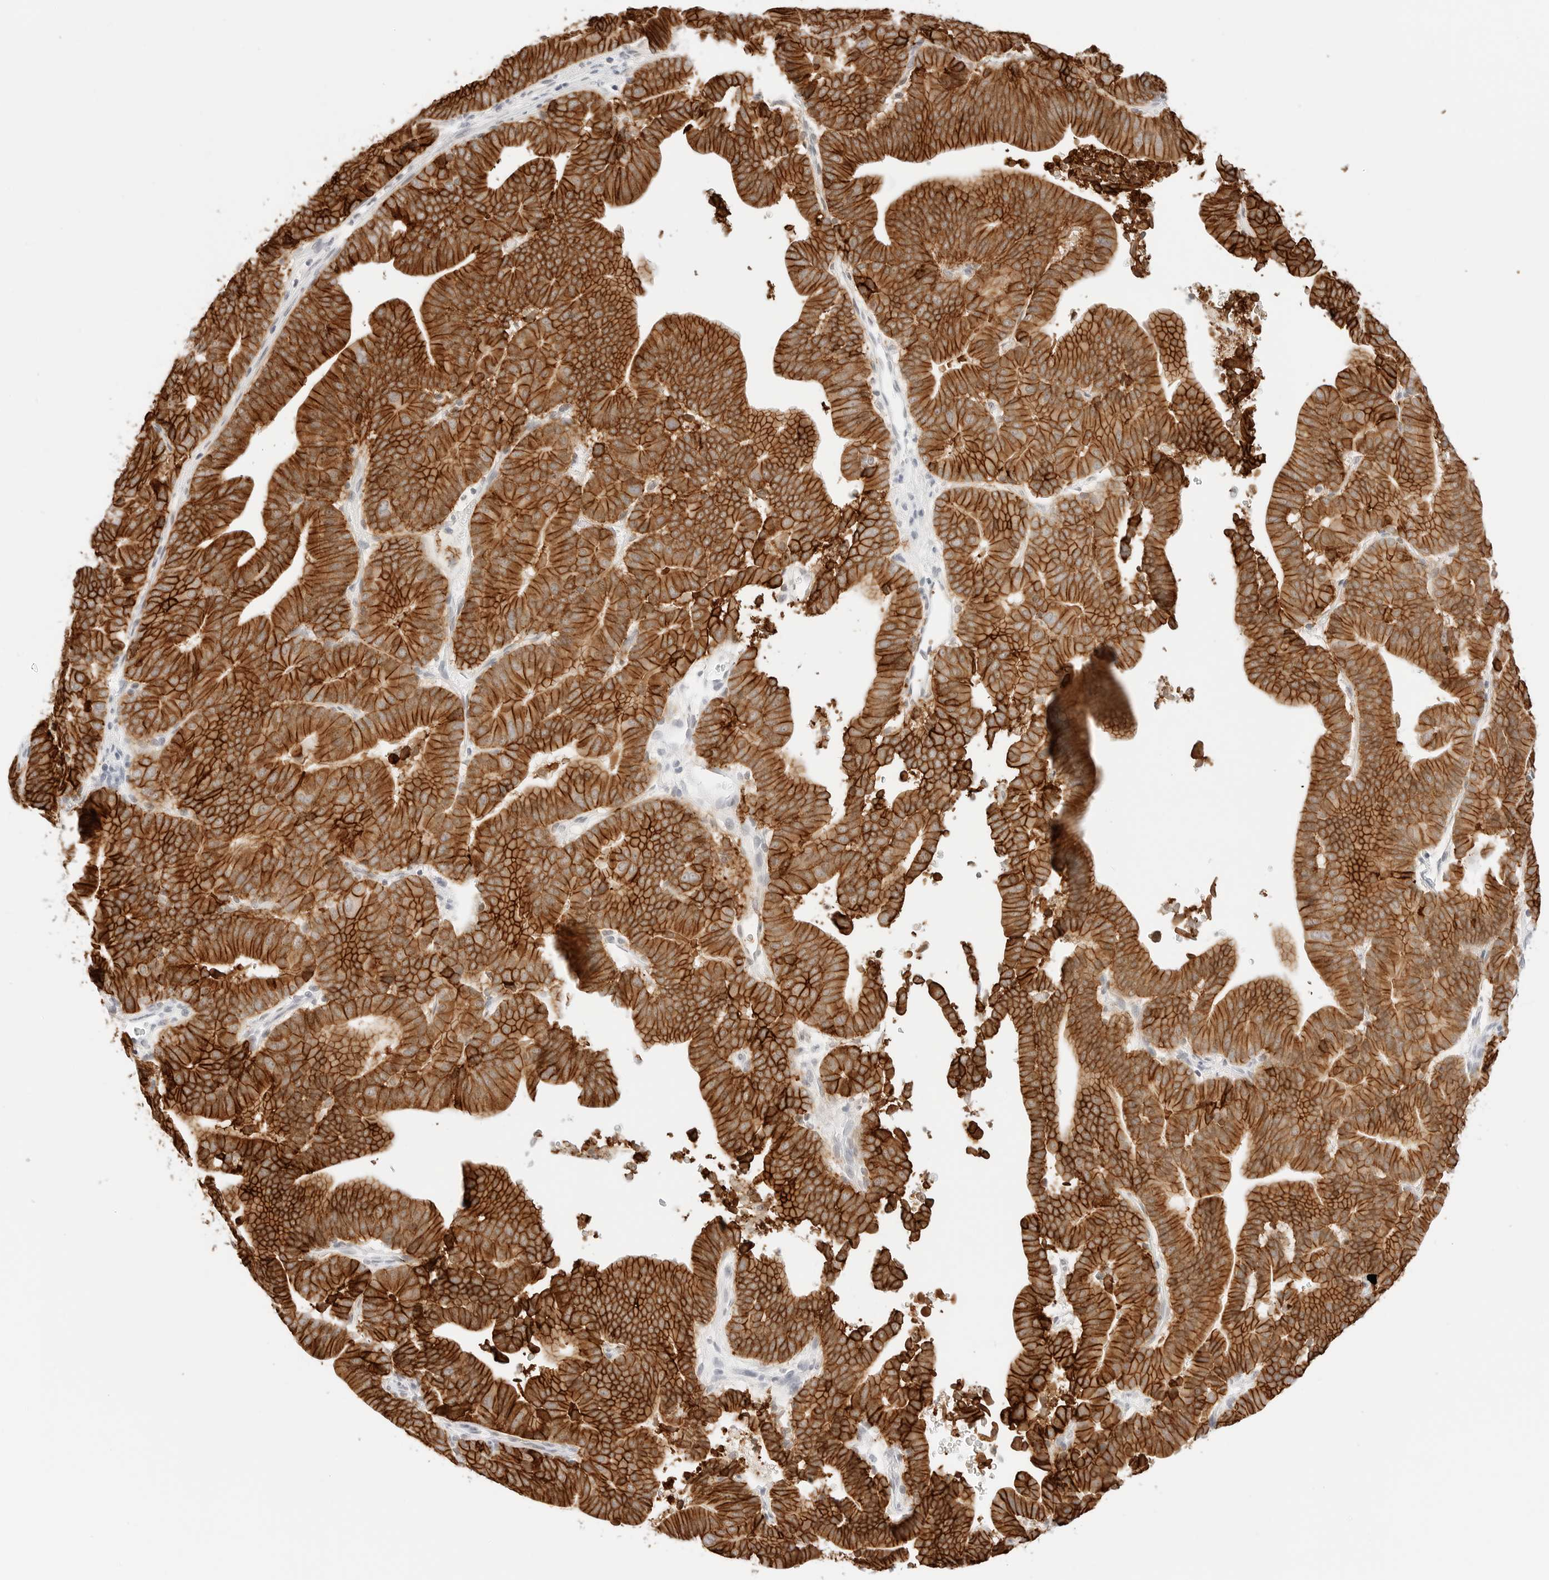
{"staining": {"intensity": "strong", "quantity": ">75%", "location": "cytoplasmic/membranous"}, "tissue": "liver cancer", "cell_type": "Tumor cells", "image_type": "cancer", "snomed": [{"axis": "morphology", "description": "Cholangiocarcinoma"}, {"axis": "topography", "description": "Liver"}], "caption": "DAB immunohistochemical staining of human liver cancer exhibits strong cytoplasmic/membranous protein staining in about >75% of tumor cells.", "gene": "CDH1", "patient": {"sex": "female", "age": 75}}